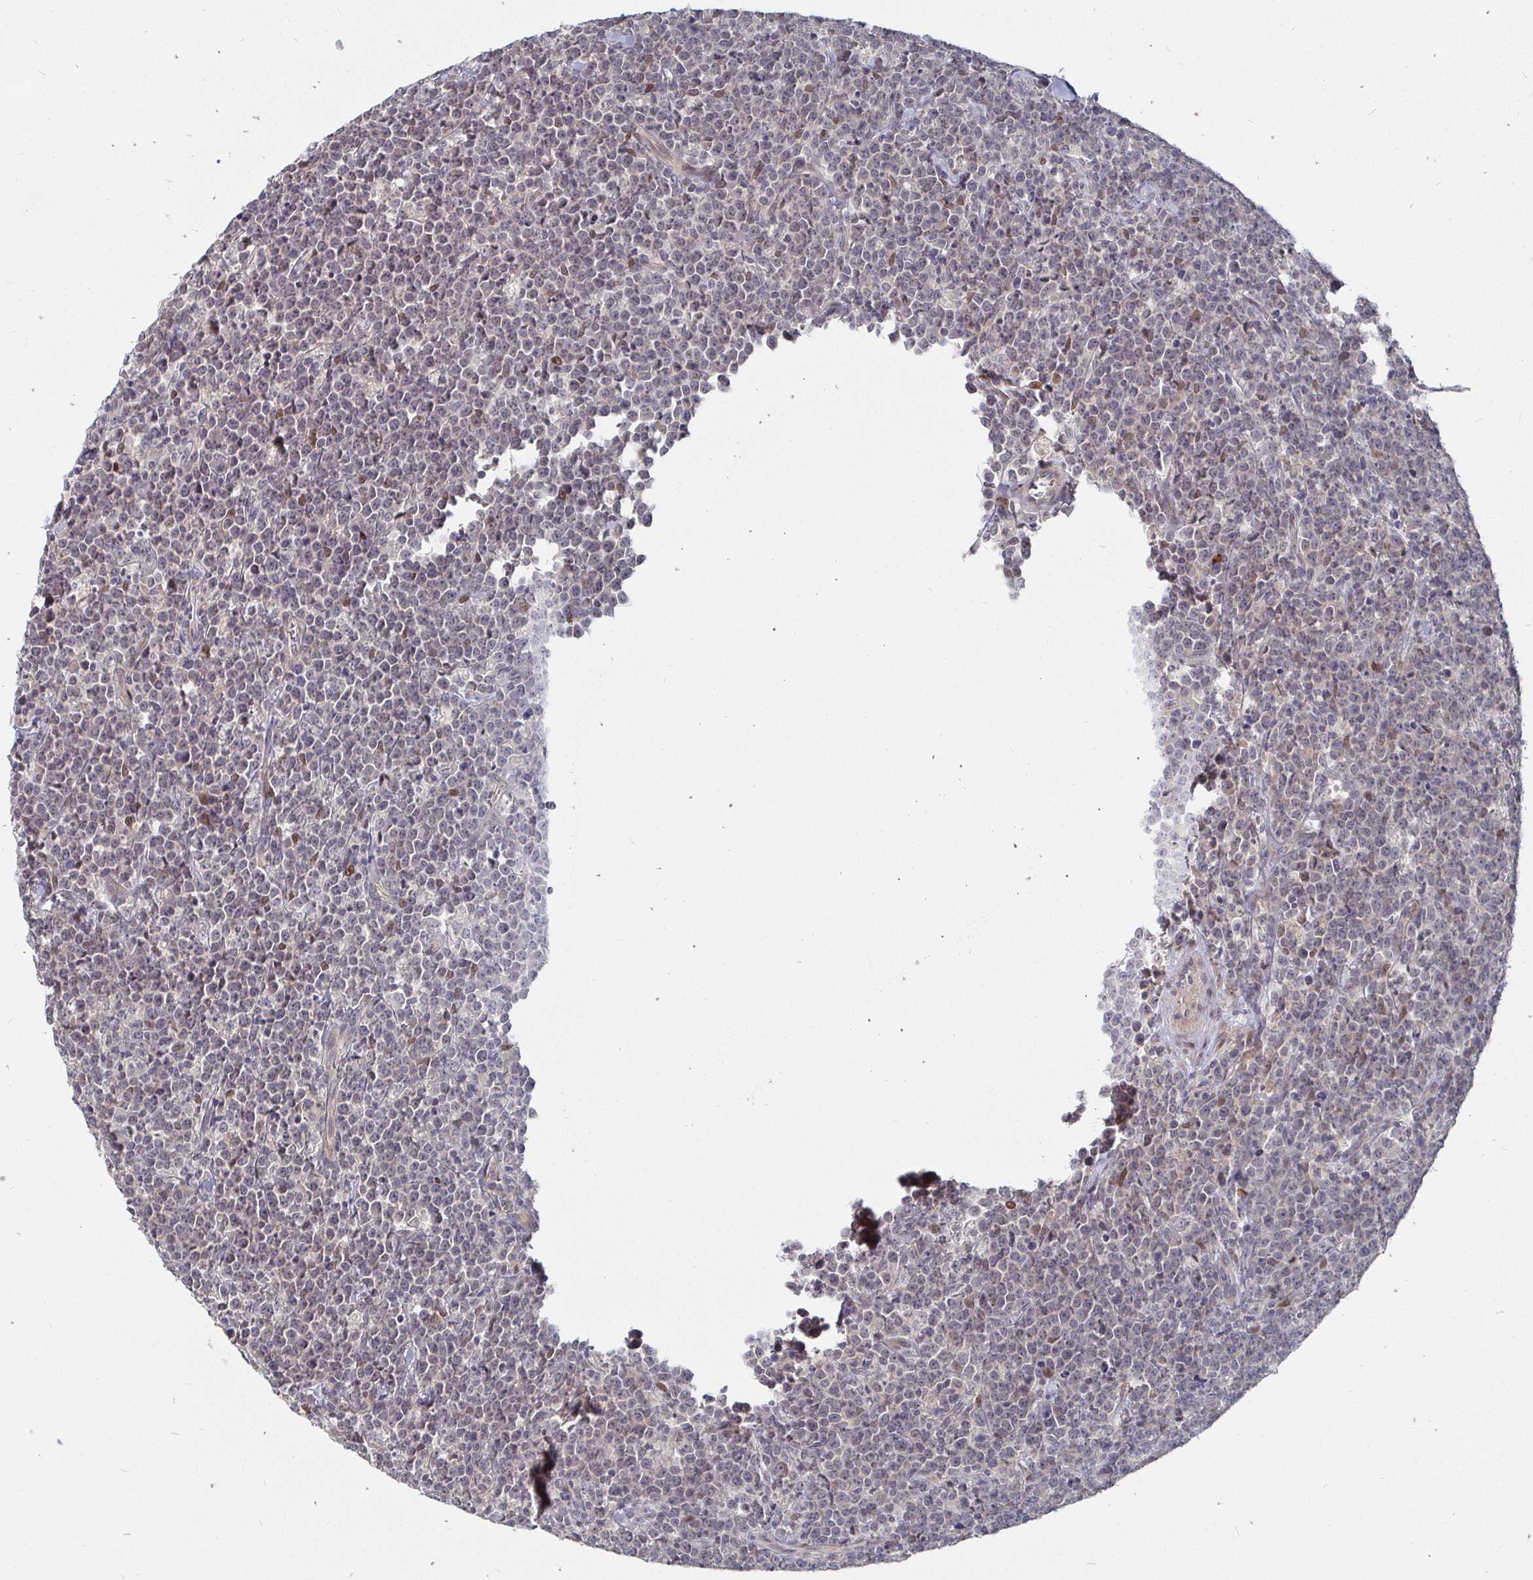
{"staining": {"intensity": "negative", "quantity": "none", "location": "none"}, "tissue": "lymphoma", "cell_type": "Tumor cells", "image_type": "cancer", "snomed": [{"axis": "morphology", "description": "Malignant lymphoma, non-Hodgkin's type, High grade"}, {"axis": "topography", "description": "Small intestine"}], "caption": "Human malignant lymphoma, non-Hodgkin's type (high-grade) stained for a protein using immunohistochemistry (IHC) exhibits no expression in tumor cells.", "gene": "MEIS1", "patient": {"sex": "female", "age": 56}}